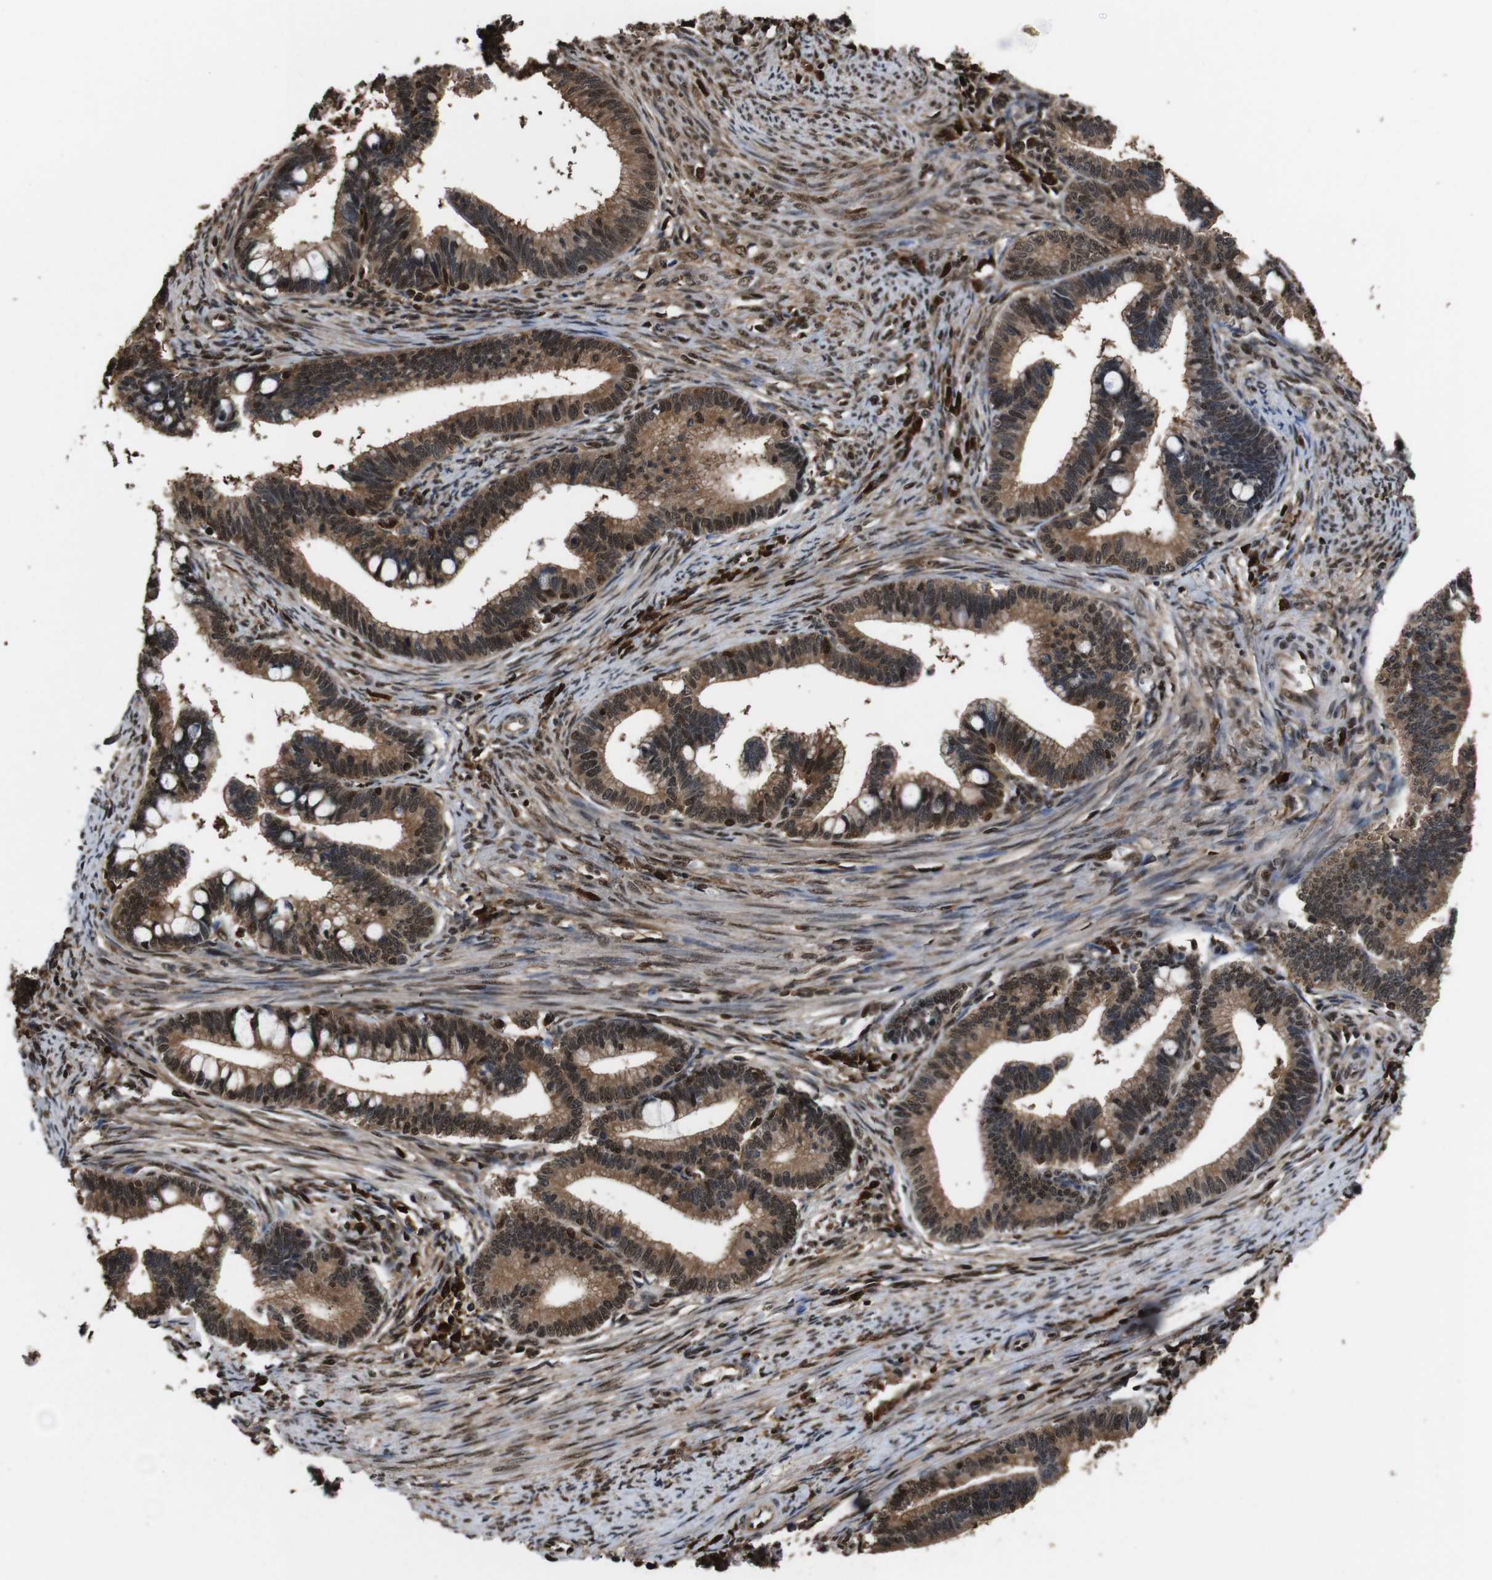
{"staining": {"intensity": "moderate", "quantity": ">75%", "location": "cytoplasmic/membranous,nuclear"}, "tissue": "cervical cancer", "cell_type": "Tumor cells", "image_type": "cancer", "snomed": [{"axis": "morphology", "description": "Adenocarcinoma, NOS"}, {"axis": "topography", "description": "Cervix"}], "caption": "This is a photomicrograph of immunohistochemistry (IHC) staining of cervical adenocarcinoma, which shows moderate expression in the cytoplasmic/membranous and nuclear of tumor cells.", "gene": "VCP", "patient": {"sex": "female", "age": 36}}